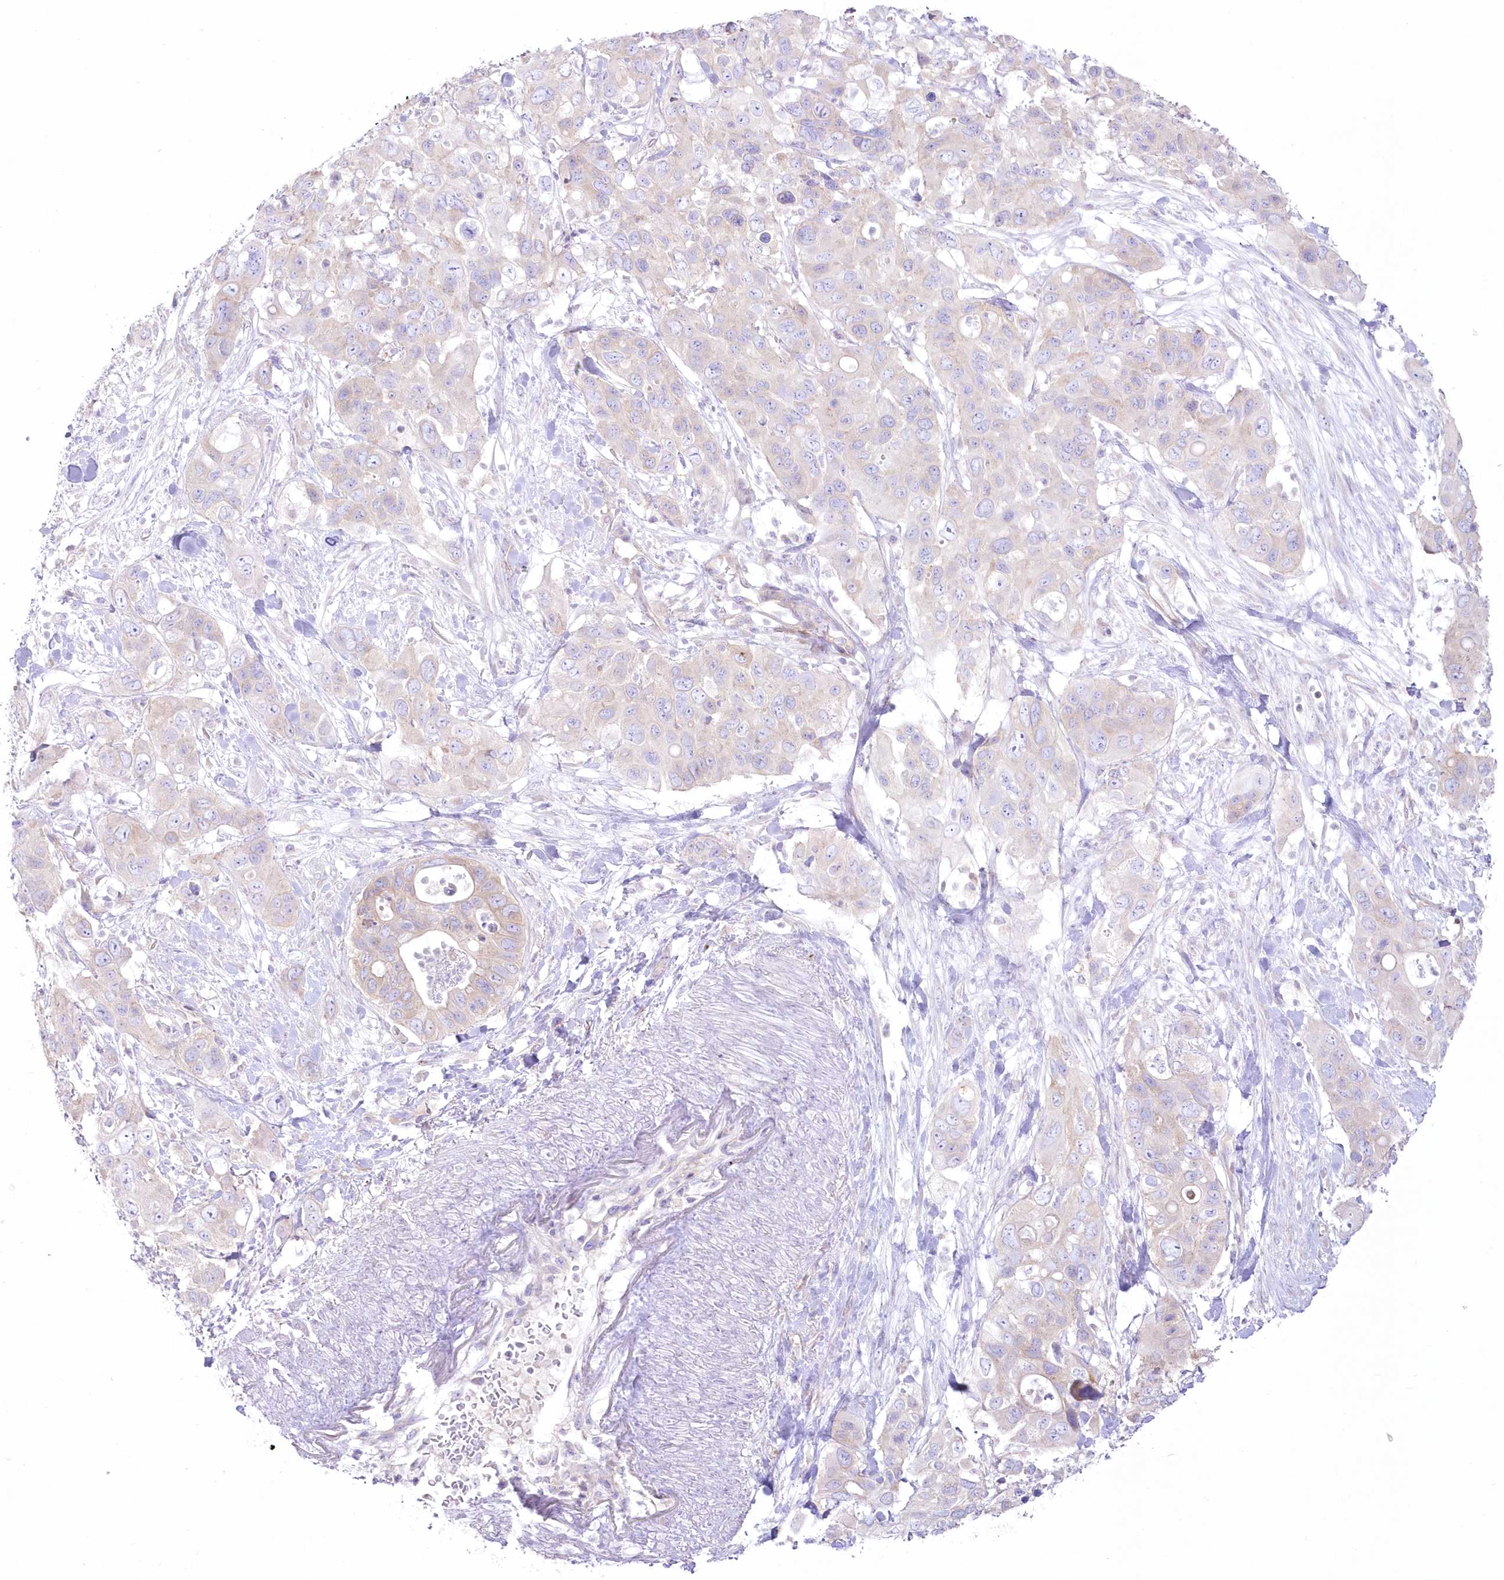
{"staining": {"intensity": "weak", "quantity": ">75%", "location": "cytoplasmic/membranous"}, "tissue": "pancreatic cancer", "cell_type": "Tumor cells", "image_type": "cancer", "snomed": [{"axis": "morphology", "description": "Adenocarcinoma, NOS"}, {"axis": "topography", "description": "Pancreas"}], "caption": "Protein staining of adenocarcinoma (pancreatic) tissue demonstrates weak cytoplasmic/membranous positivity in about >75% of tumor cells.", "gene": "ZNF843", "patient": {"sex": "female", "age": 71}}